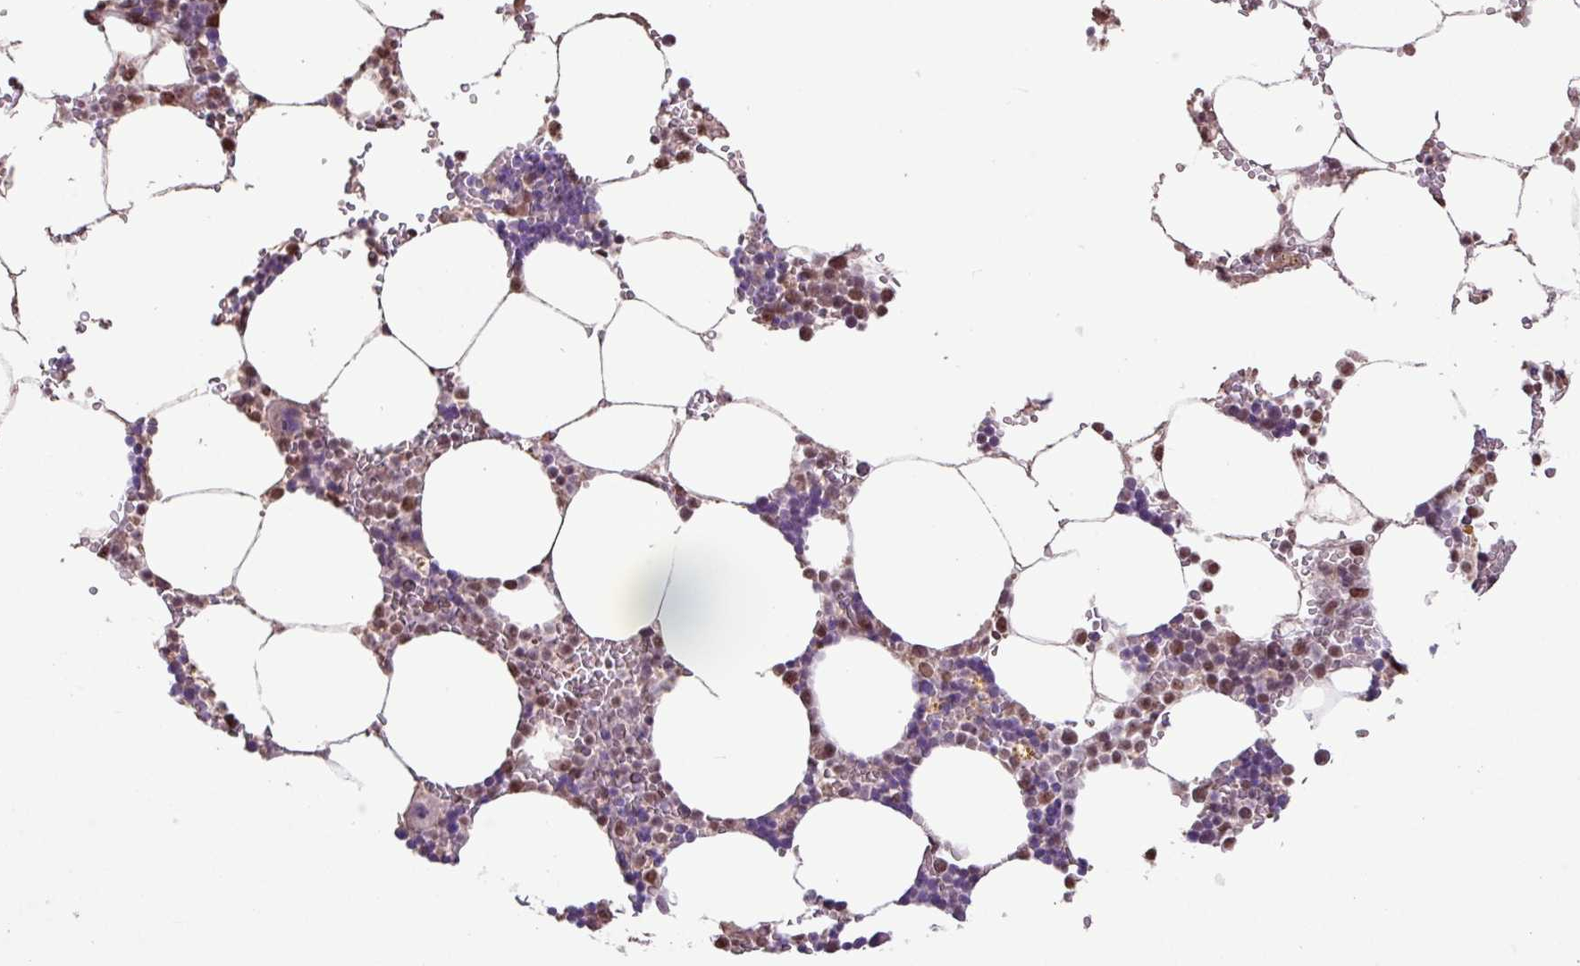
{"staining": {"intensity": "moderate", "quantity": "<25%", "location": "nuclear"}, "tissue": "bone marrow", "cell_type": "Hematopoietic cells", "image_type": "normal", "snomed": [{"axis": "morphology", "description": "Normal tissue, NOS"}, {"axis": "topography", "description": "Bone marrow"}], "caption": "Immunohistochemistry staining of benign bone marrow, which demonstrates low levels of moderate nuclear positivity in approximately <25% of hematopoietic cells indicating moderate nuclear protein expression. The staining was performed using DAB (3,3'-diaminobenzidine) (brown) for protein detection and nuclei were counterstained in hematoxylin (blue).", "gene": "ZNF709", "patient": {"sex": "male", "age": 70}}